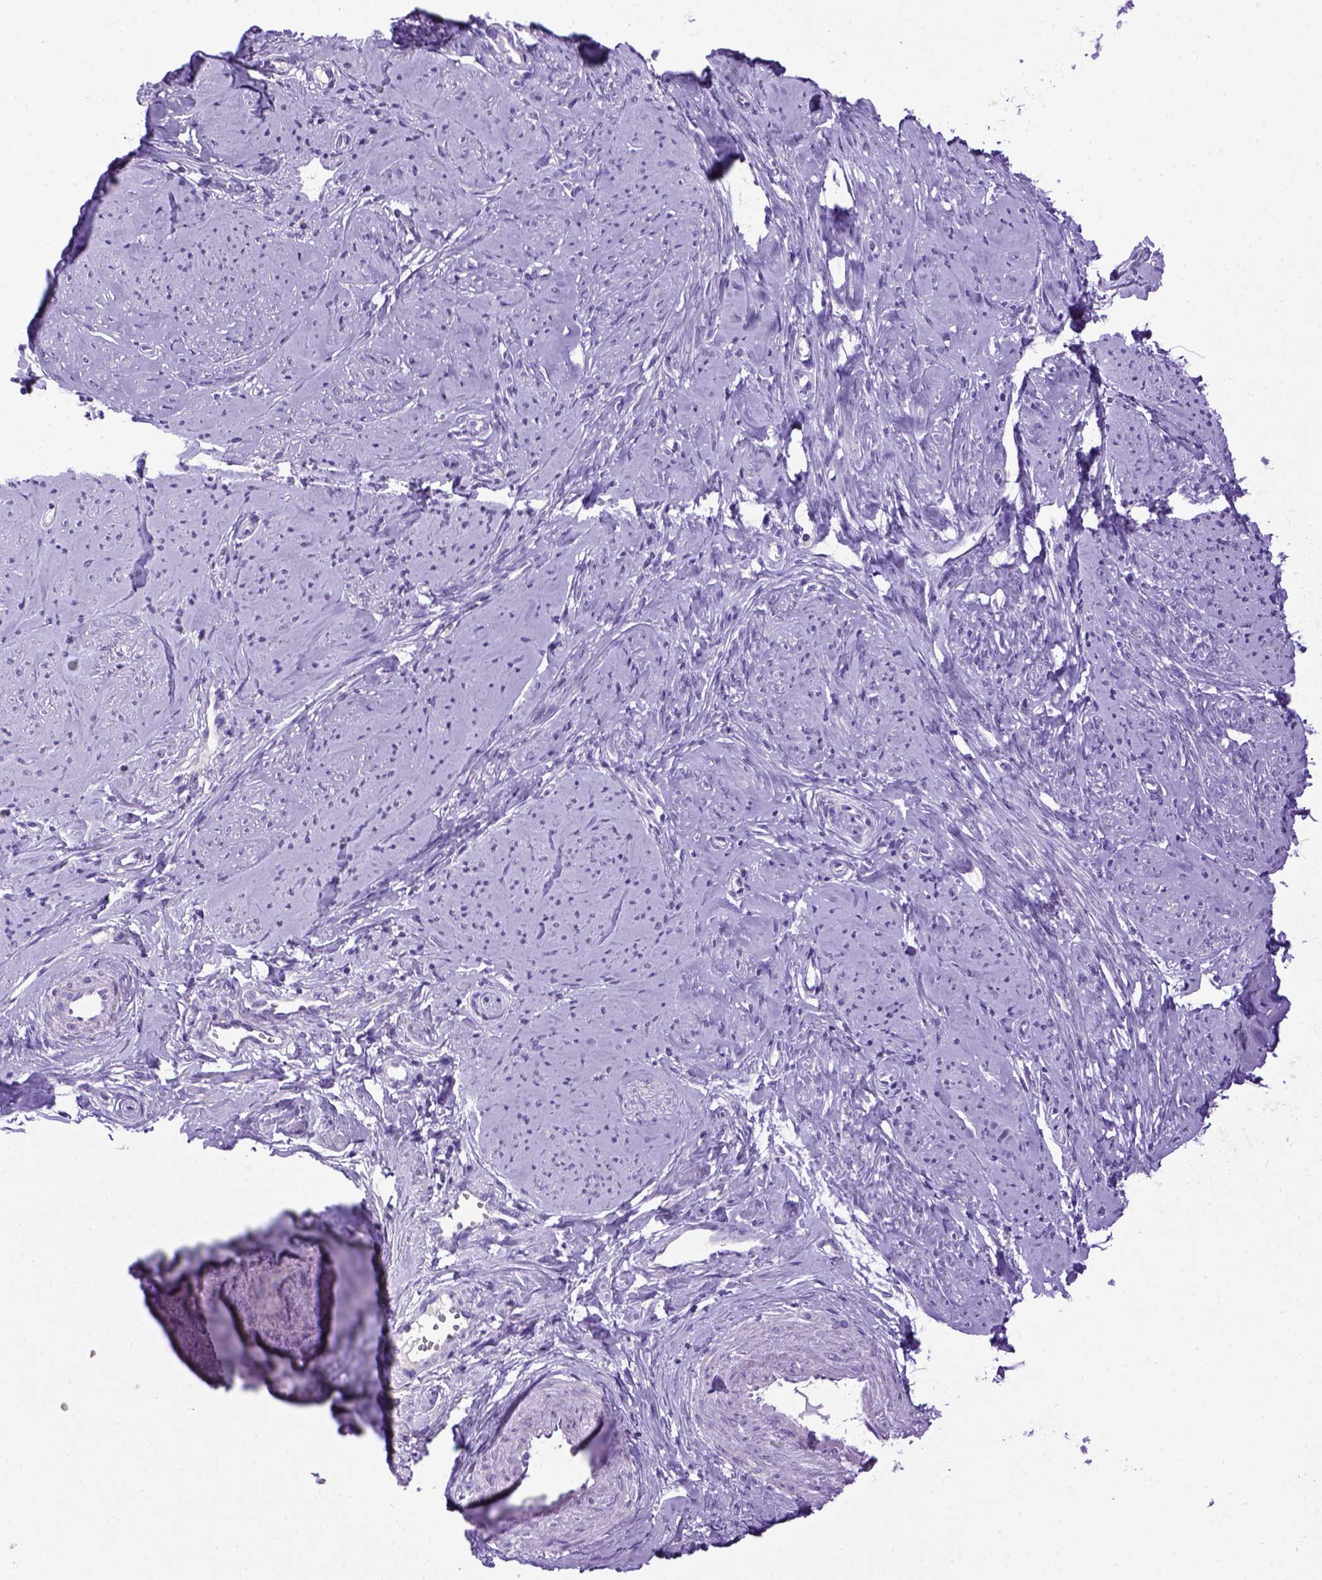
{"staining": {"intensity": "negative", "quantity": "none", "location": "none"}, "tissue": "smooth muscle", "cell_type": "Smooth muscle cells", "image_type": "normal", "snomed": [{"axis": "morphology", "description": "Normal tissue, NOS"}, {"axis": "topography", "description": "Smooth muscle"}], "caption": "A high-resolution histopathology image shows immunohistochemistry staining of unremarkable smooth muscle, which demonstrates no significant positivity in smooth muscle cells.", "gene": "CDH1", "patient": {"sex": "female", "age": 48}}